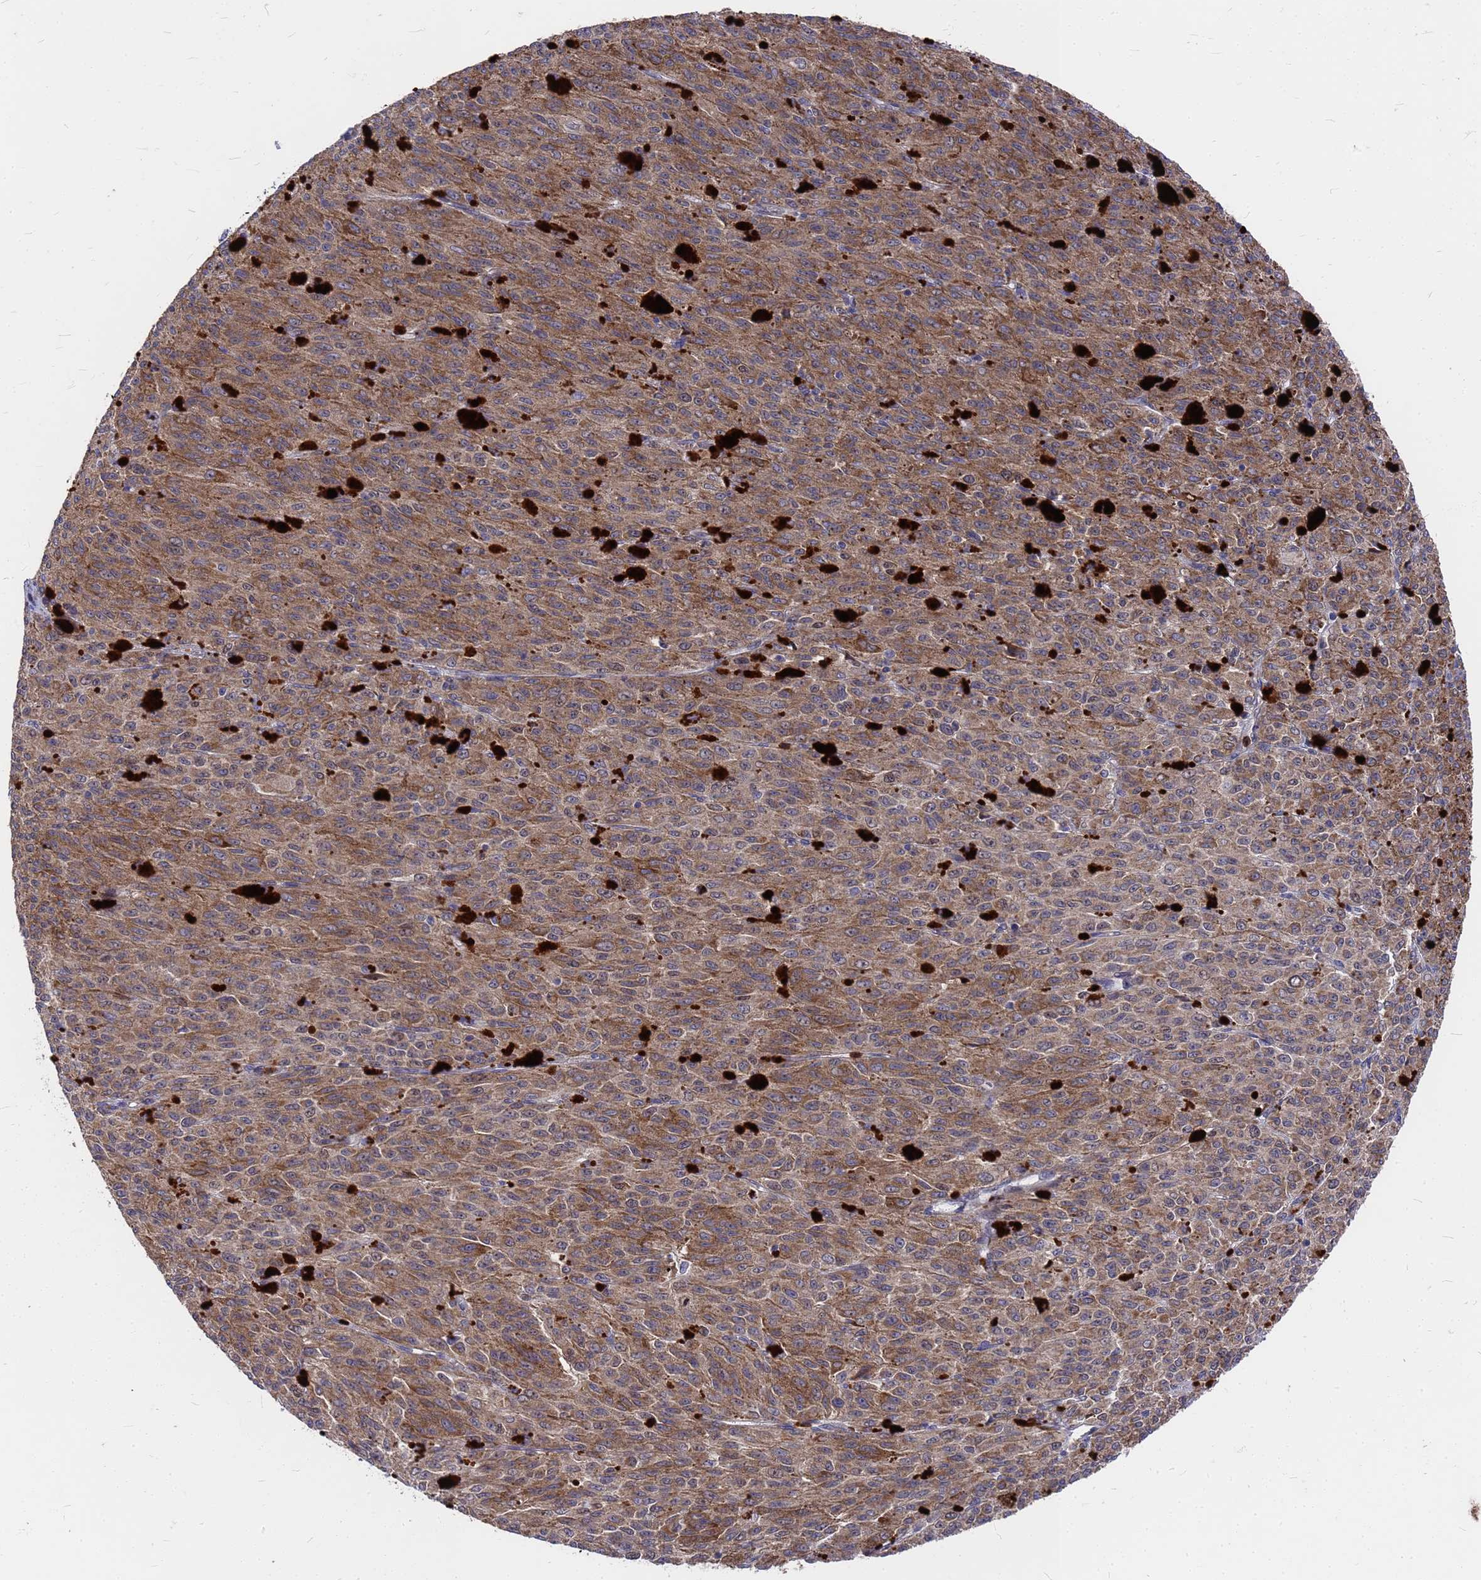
{"staining": {"intensity": "moderate", "quantity": ">75%", "location": "cytoplasmic/membranous"}, "tissue": "melanoma", "cell_type": "Tumor cells", "image_type": "cancer", "snomed": [{"axis": "morphology", "description": "Malignant melanoma, NOS"}, {"axis": "topography", "description": "Skin"}], "caption": "Immunohistochemical staining of human malignant melanoma shows medium levels of moderate cytoplasmic/membranous protein expression in about >75% of tumor cells.", "gene": "ZNF717", "patient": {"sex": "female", "age": 52}}